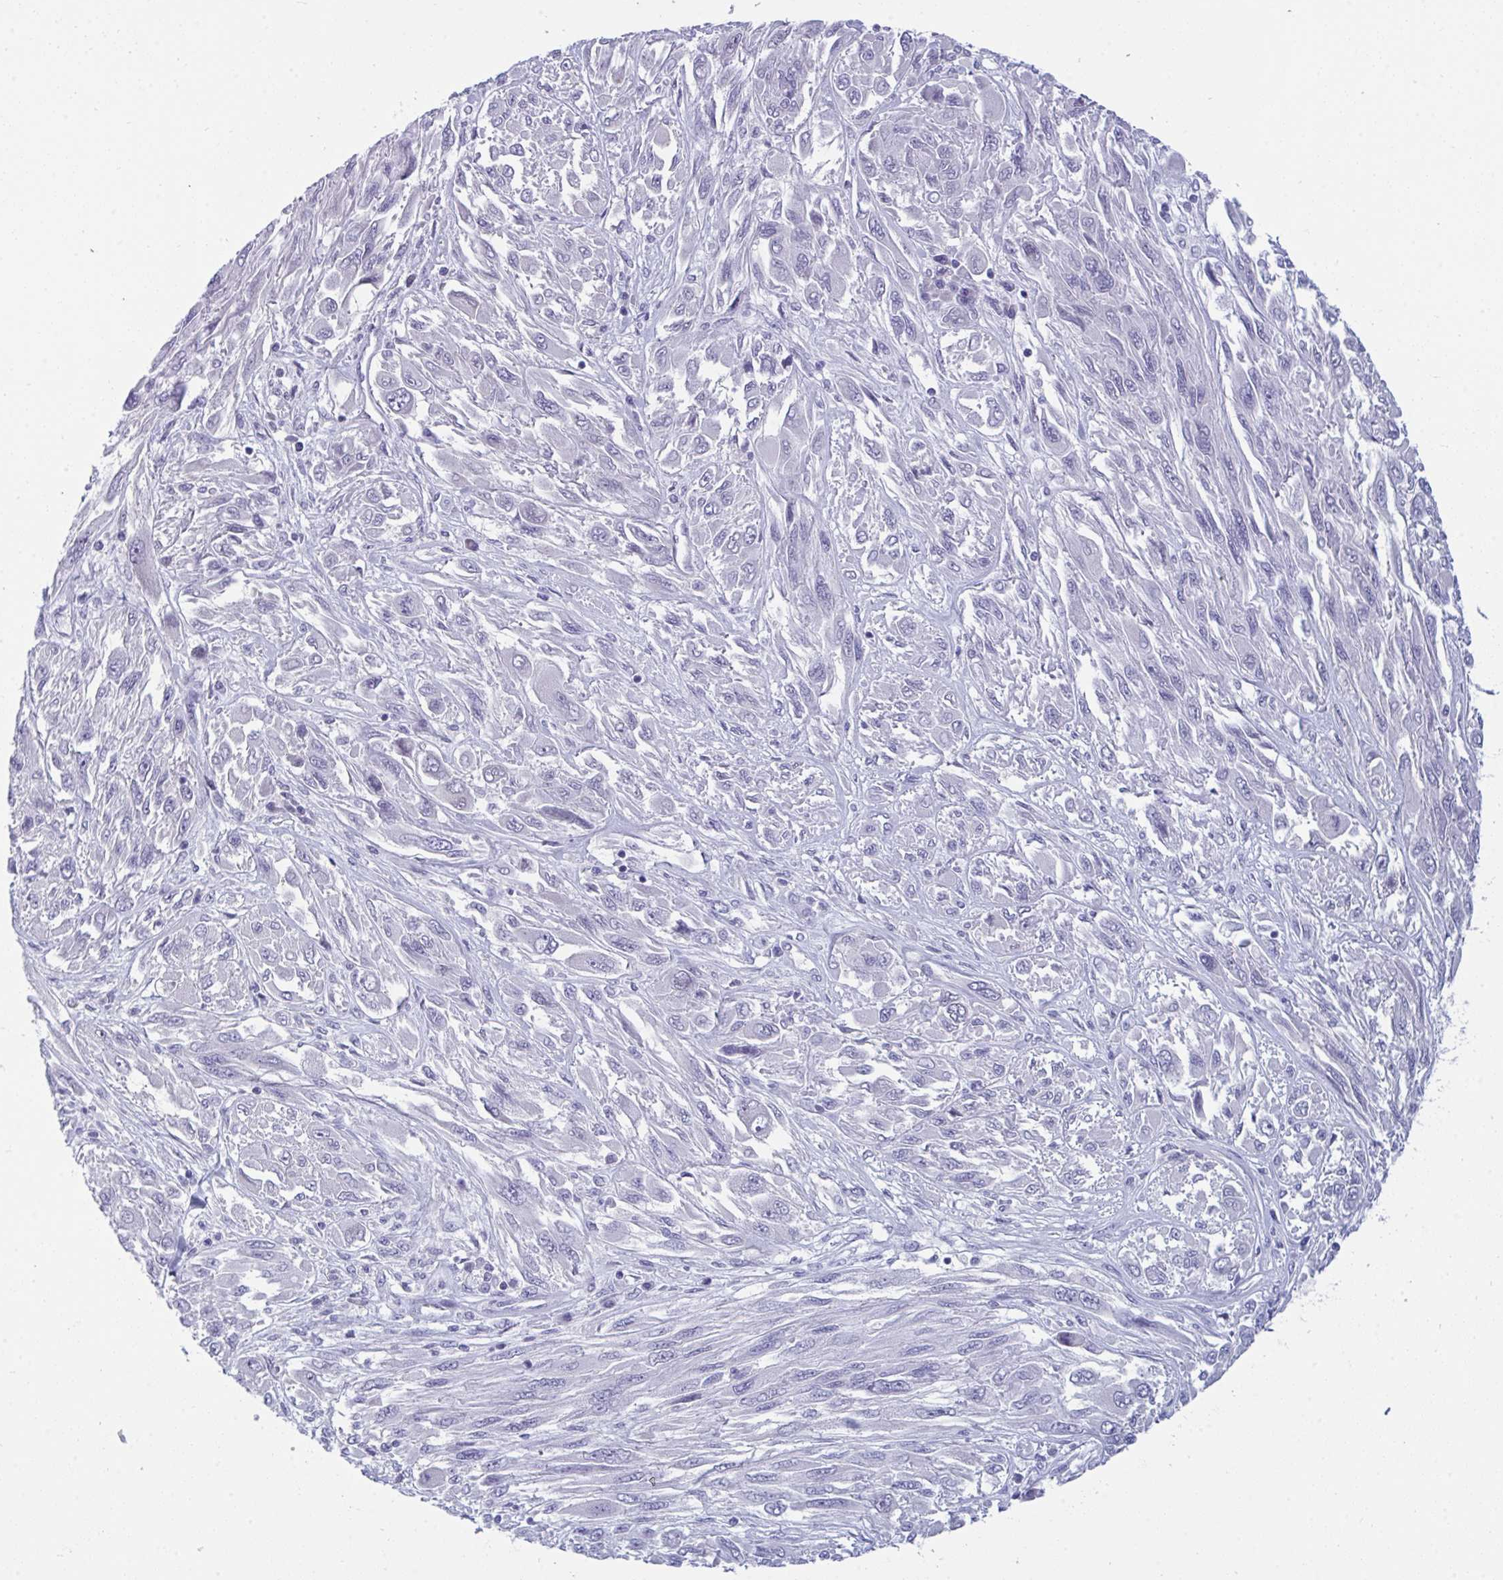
{"staining": {"intensity": "negative", "quantity": "none", "location": "none"}, "tissue": "melanoma", "cell_type": "Tumor cells", "image_type": "cancer", "snomed": [{"axis": "morphology", "description": "Malignant melanoma, NOS"}, {"axis": "topography", "description": "Skin"}], "caption": "A high-resolution image shows immunohistochemistry staining of malignant melanoma, which reveals no significant expression in tumor cells.", "gene": "PRDM9", "patient": {"sex": "female", "age": 91}}